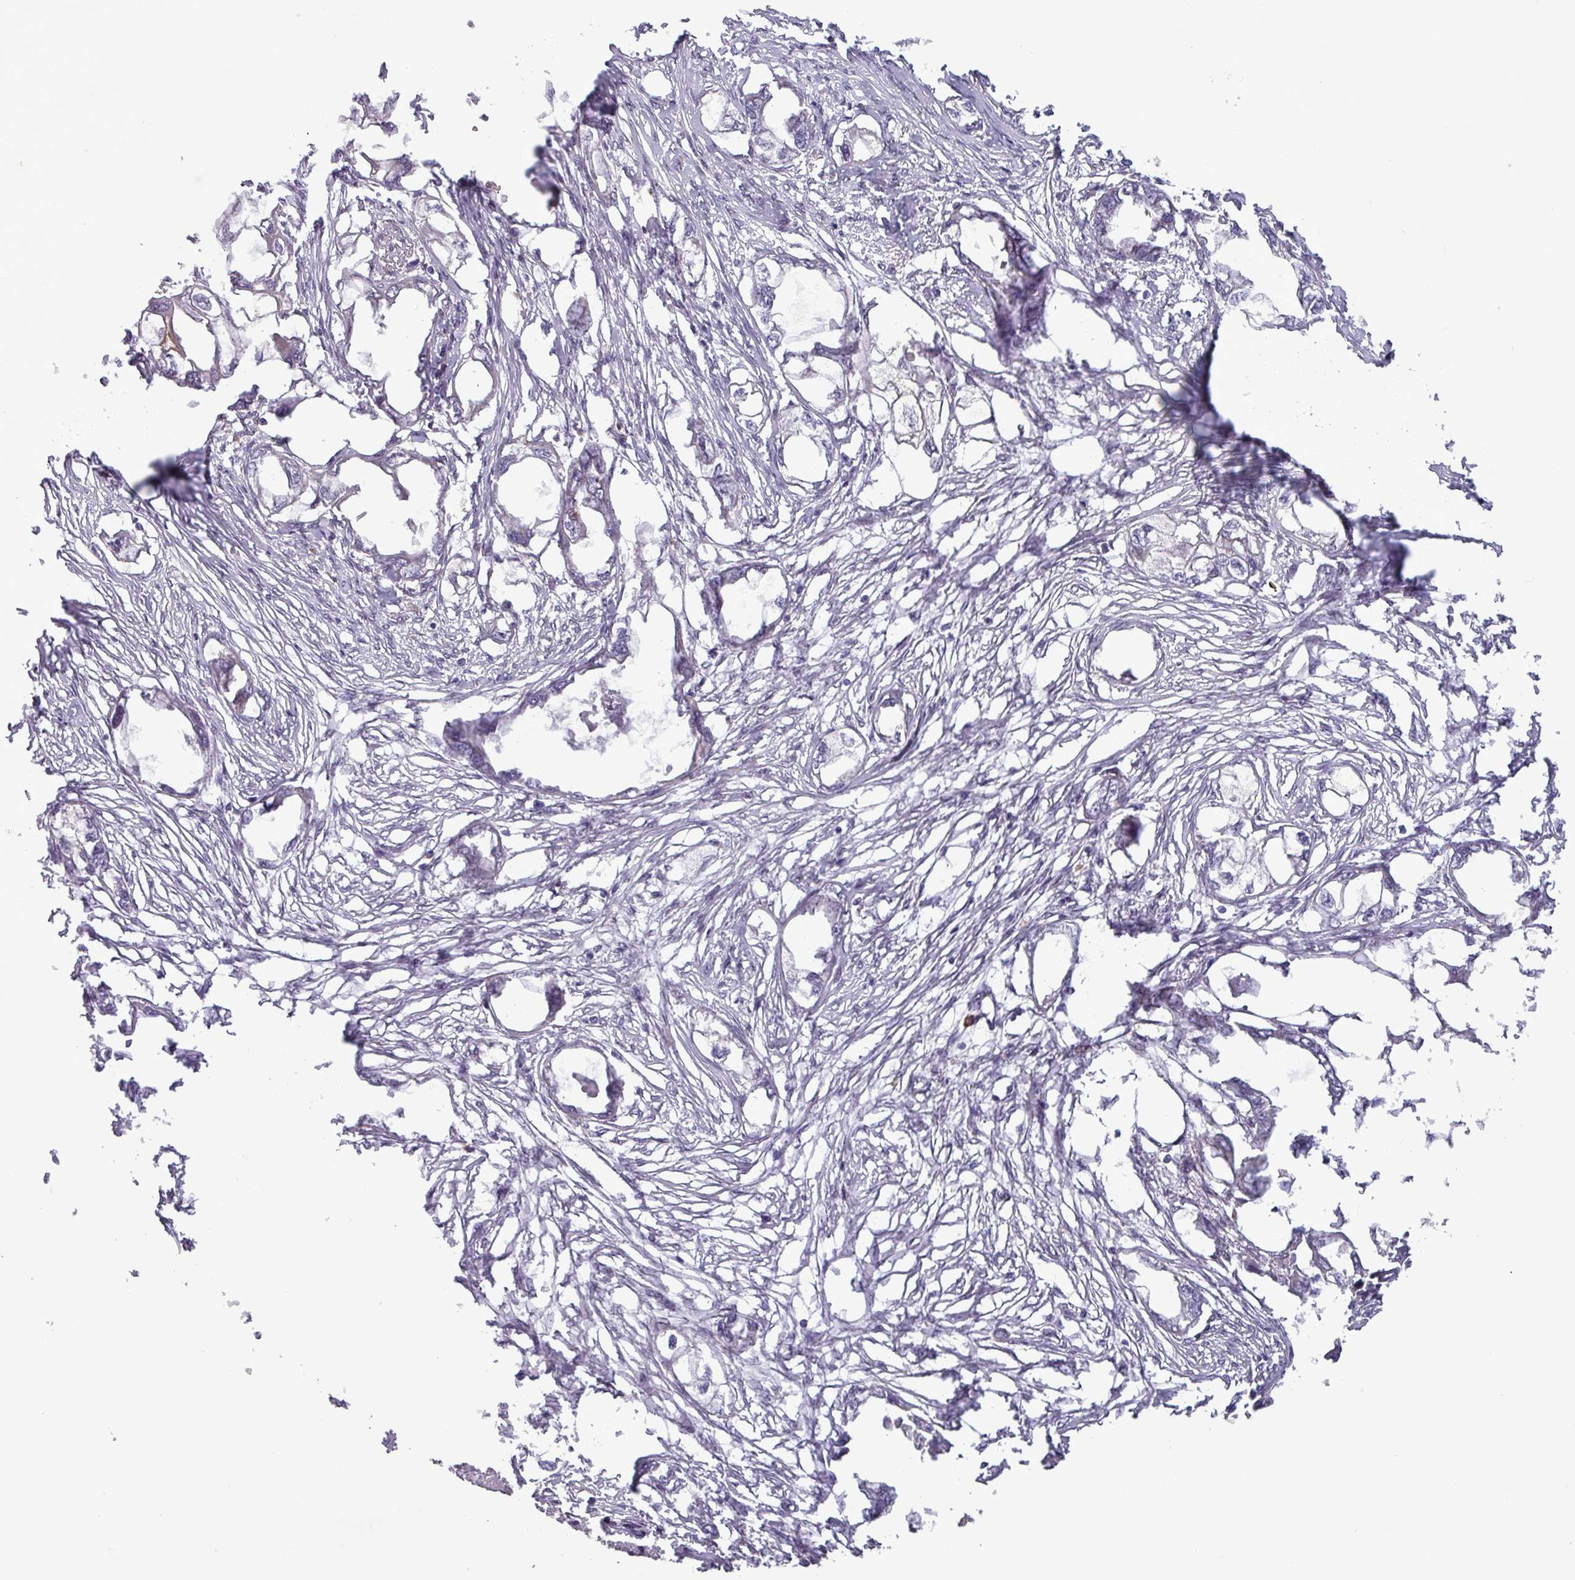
{"staining": {"intensity": "negative", "quantity": "none", "location": "none"}, "tissue": "endometrial cancer", "cell_type": "Tumor cells", "image_type": "cancer", "snomed": [{"axis": "morphology", "description": "Adenocarcinoma, NOS"}, {"axis": "morphology", "description": "Adenocarcinoma, metastatic, NOS"}, {"axis": "topography", "description": "Adipose tissue"}, {"axis": "topography", "description": "Endometrium"}], "caption": "IHC of human endometrial metastatic adenocarcinoma demonstrates no staining in tumor cells.", "gene": "PRRX1", "patient": {"sex": "female", "age": 67}}